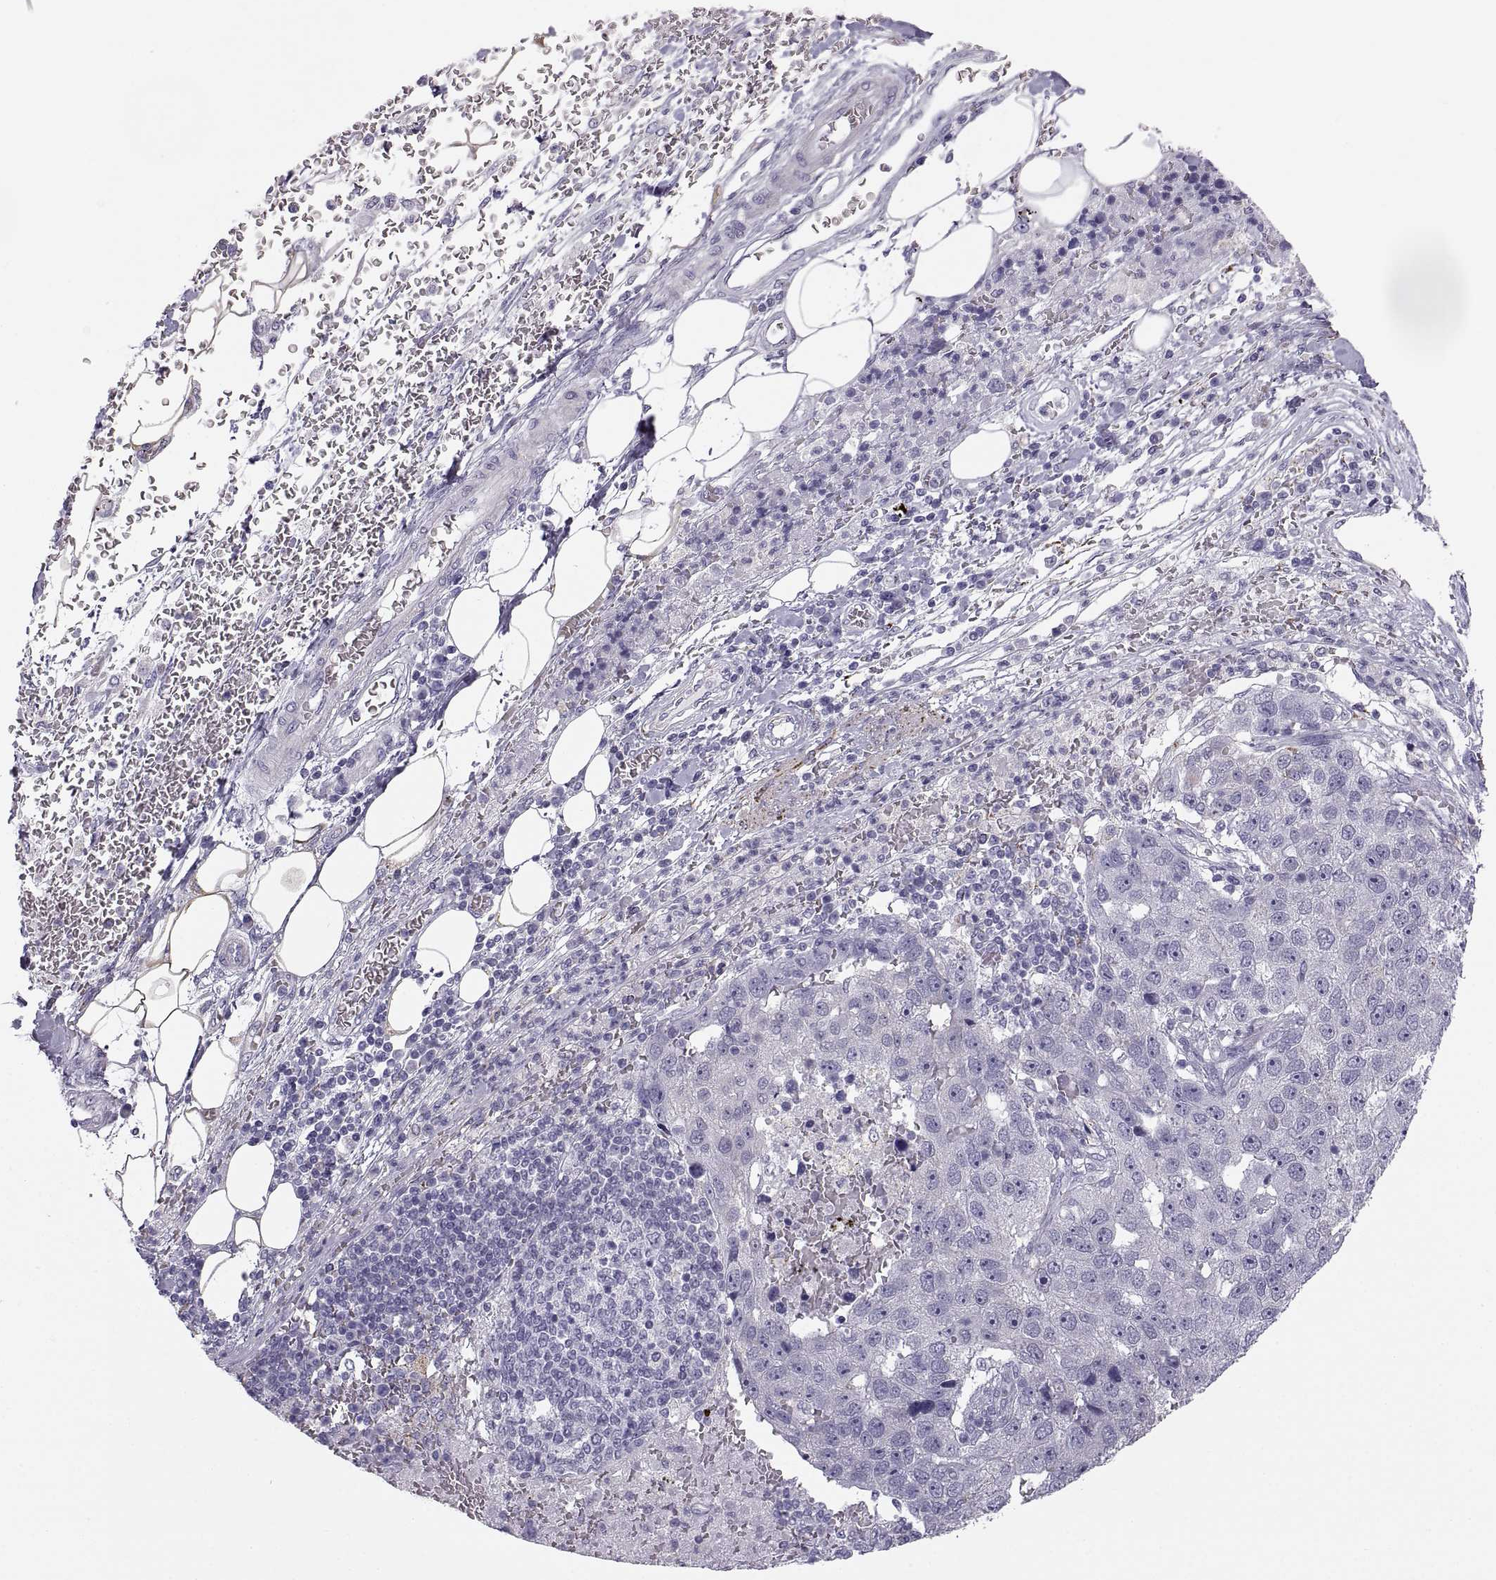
{"staining": {"intensity": "negative", "quantity": "none", "location": "none"}, "tissue": "pancreatic cancer", "cell_type": "Tumor cells", "image_type": "cancer", "snomed": [{"axis": "morphology", "description": "Adenocarcinoma, NOS"}, {"axis": "topography", "description": "Pancreas"}], "caption": "DAB immunohistochemical staining of pancreatic cancer demonstrates no significant staining in tumor cells.", "gene": "COL9A3", "patient": {"sex": "female", "age": 61}}